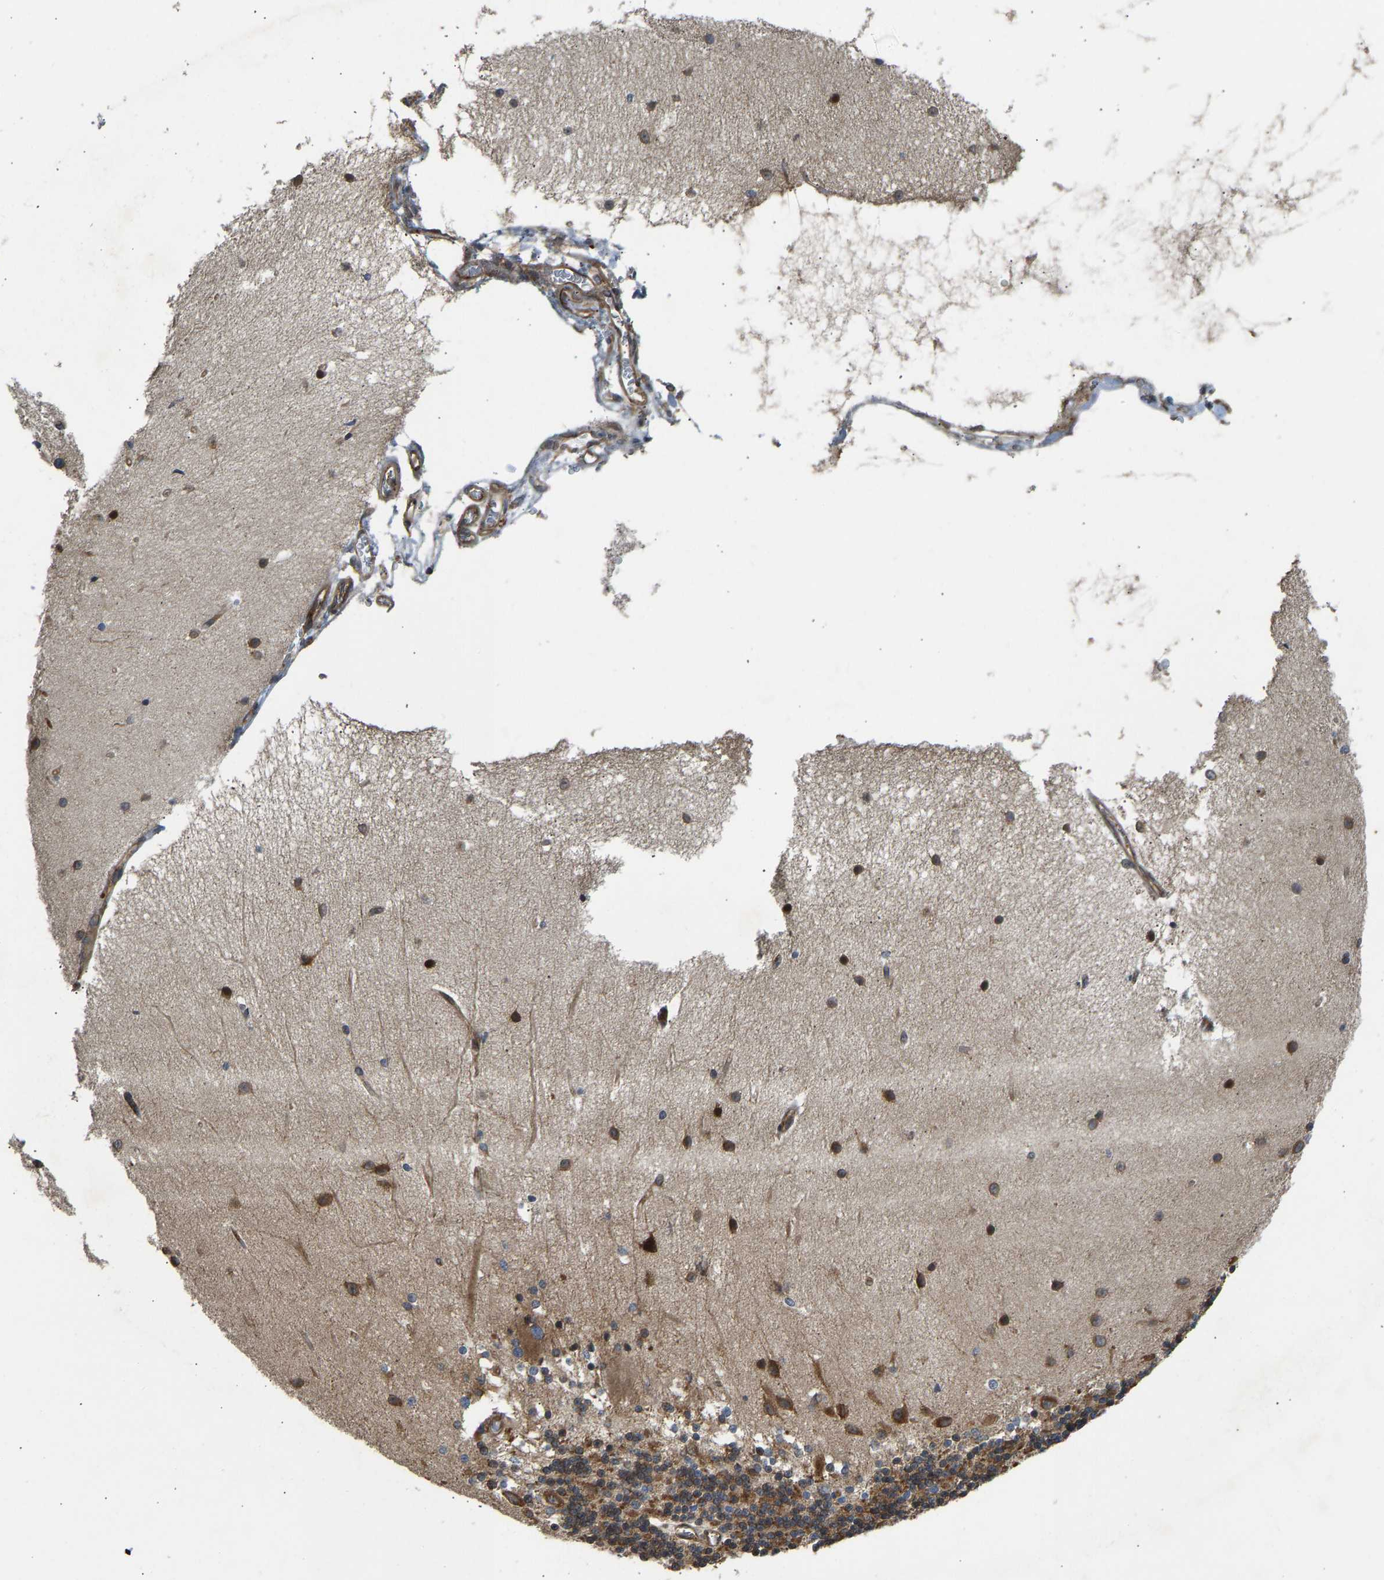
{"staining": {"intensity": "strong", "quantity": "25%-75%", "location": "cytoplasmic/membranous"}, "tissue": "cerebellum", "cell_type": "Cells in granular layer", "image_type": "normal", "snomed": [{"axis": "morphology", "description": "Normal tissue, NOS"}, {"axis": "topography", "description": "Cerebellum"}], "caption": "Cerebellum stained with DAB immunohistochemistry (IHC) reveals high levels of strong cytoplasmic/membranous staining in about 25%-75% of cells in granular layer.", "gene": "RASGRF2", "patient": {"sex": "female", "age": 54}}